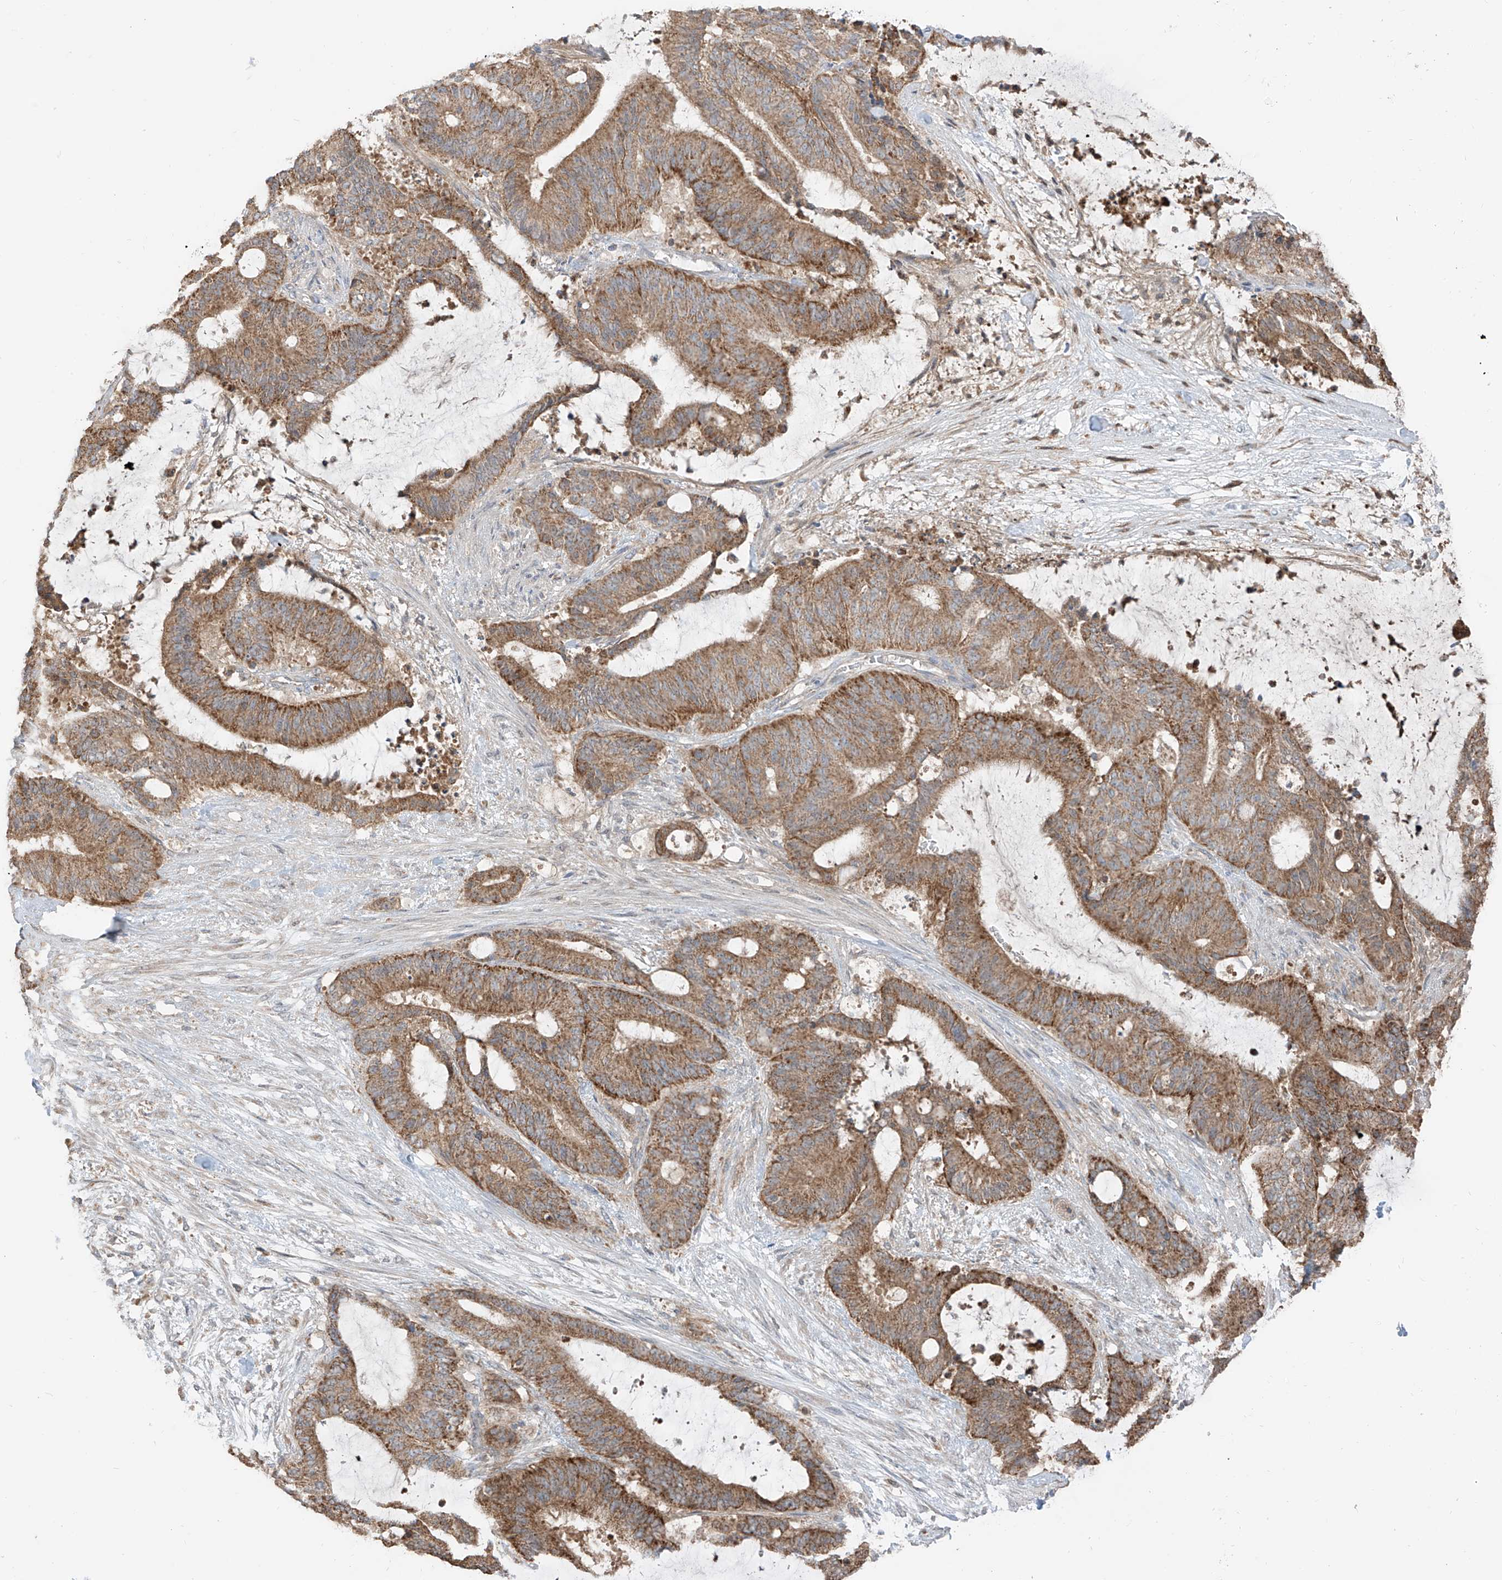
{"staining": {"intensity": "moderate", "quantity": ">75%", "location": "cytoplasmic/membranous"}, "tissue": "liver cancer", "cell_type": "Tumor cells", "image_type": "cancer", "snomed": [{"axis": "morphology", "description": "Normal tissue, NOS"}, {"axis": "morphology", "description": "Cholangiocarcinoma"}, {"axis": "topography", "description": "Liver"}, {"axis": "topography", "description": "Peripheral nerve tissue"}], "caption": "Cholangiocarcinoma (liver) stained with immunohistochemistry reveals moderate cytoplasmic/membranous positivity in about >75% of tumor cells.", "gene": "ETHE1", "patient": {"sex": "female", "age": 73}}